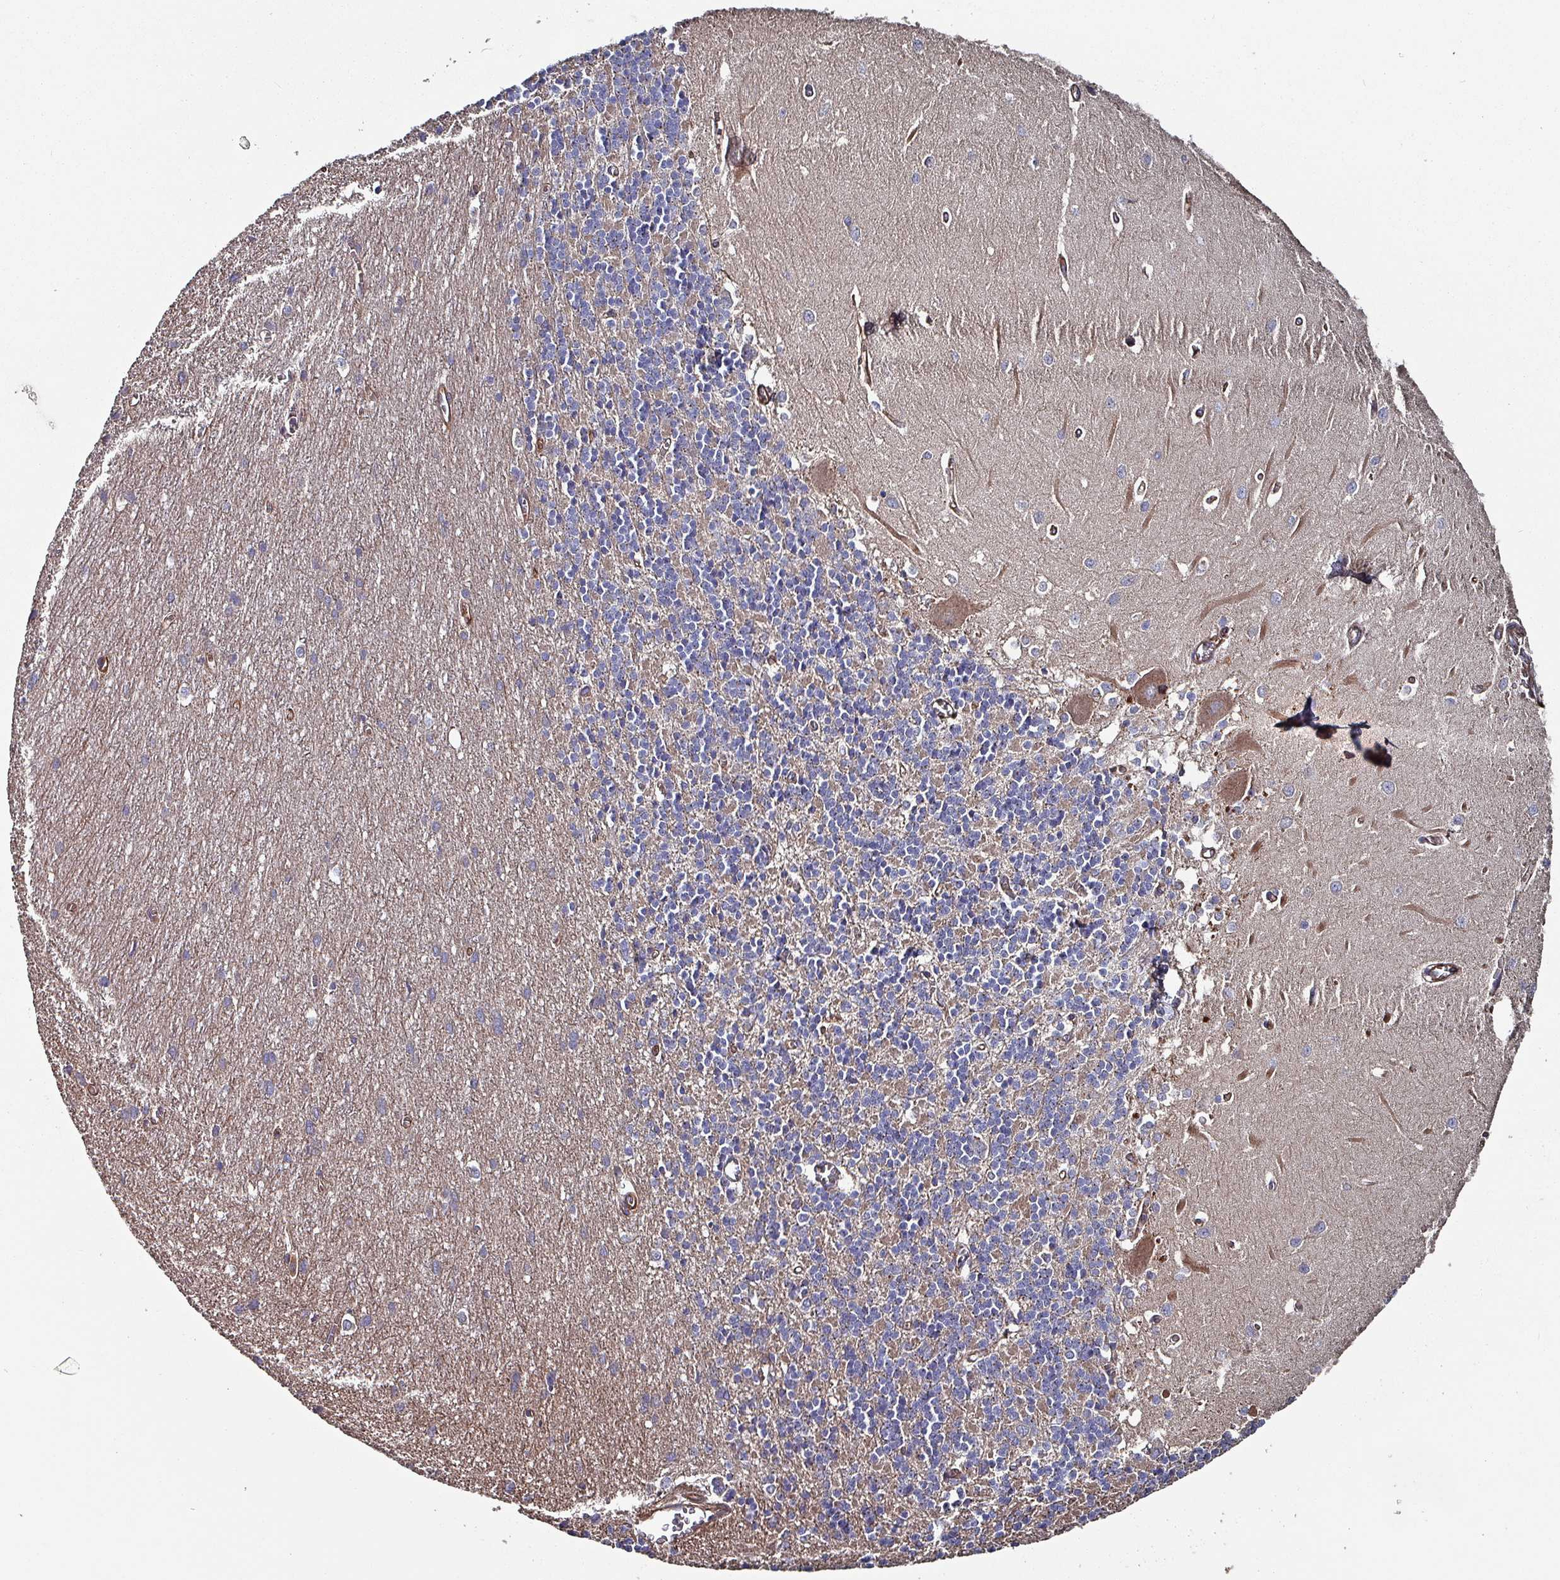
{"staining": {"intensity": "negative", "quantity": "none", "location": "none"}, "tissue": "cerebellum", "cell_type": "Cells in granular layer", "image_type": "normal", "snomed": [{"axis": "morphology", "description": "Normal tissue, NOS"}, {"axis": "topography", "description": "Cerebellum"}], "caption": "Protein analysis of unremarkable cerebellum exhibits no significant staining in cells in granular layer. (Stains: DAB (3,3'-diaminobenzidine) immunohistochemistry with hematoxylin counter stain, Microscopy: brightfield microscopy at high magnification).", "gene": "ANO10", "patient": {"sex": "male", "age": 37}}